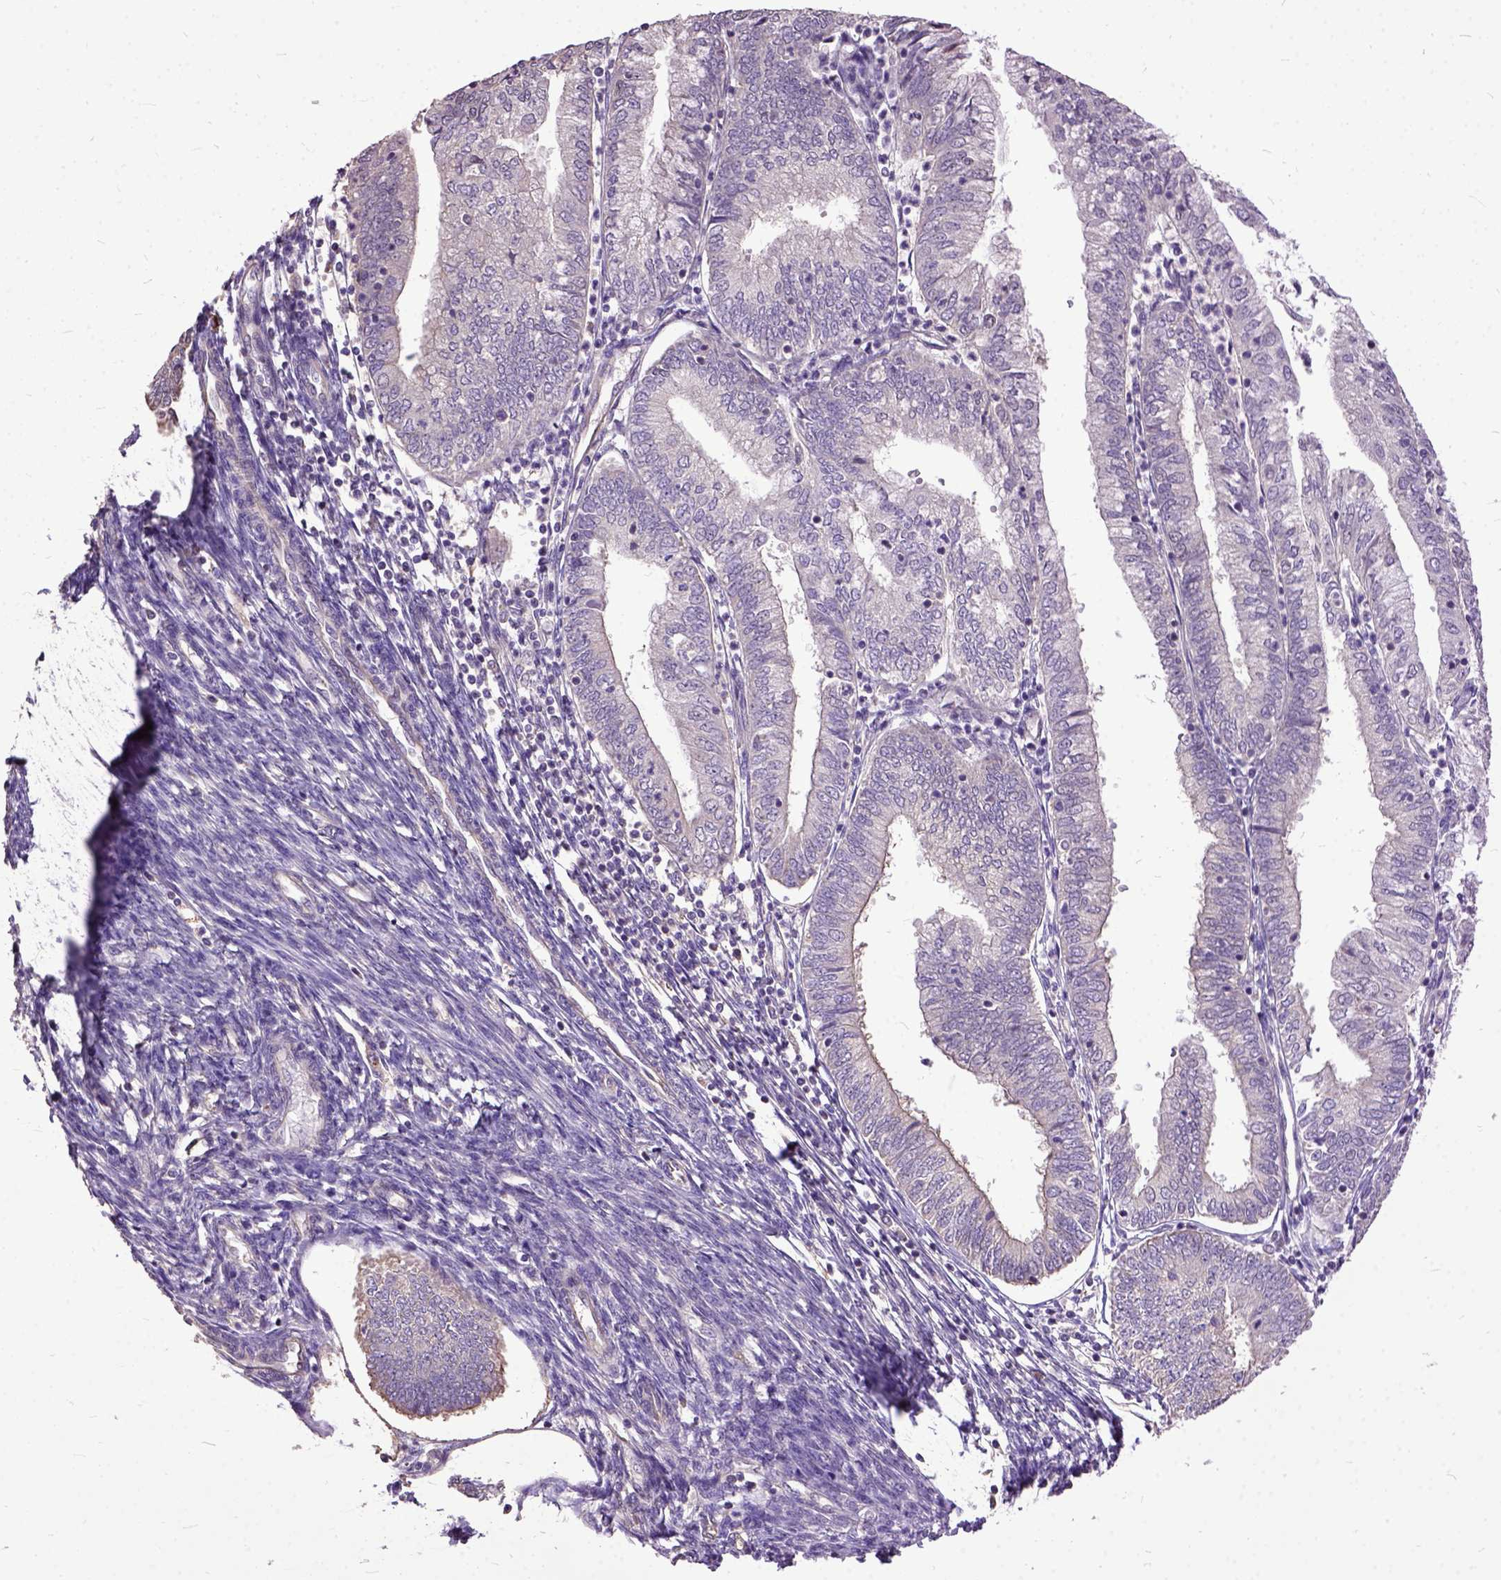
{"staining": {"intensity": "negative", "quantity": "none", "location": "none"}, "tissue": "endometrial cancer", "cell_type": "Tumor cells", "image_type": "cancer", "snomed": [{"axis": "morphology", "description": "Adenocarcinoma, NOS"}, {"axis": "topography", "description": "Endometrium"}], "caption": "An IHC histopathology image of endometrial adenocarcinoma is shown. There is no staining in tumor cells of endometrial adenocarcinoma. (Immunohistochemistry, brightfield microscopy, high magnification).", "gene": "AREG", "patient": {"sex": "female", "age": 55}}